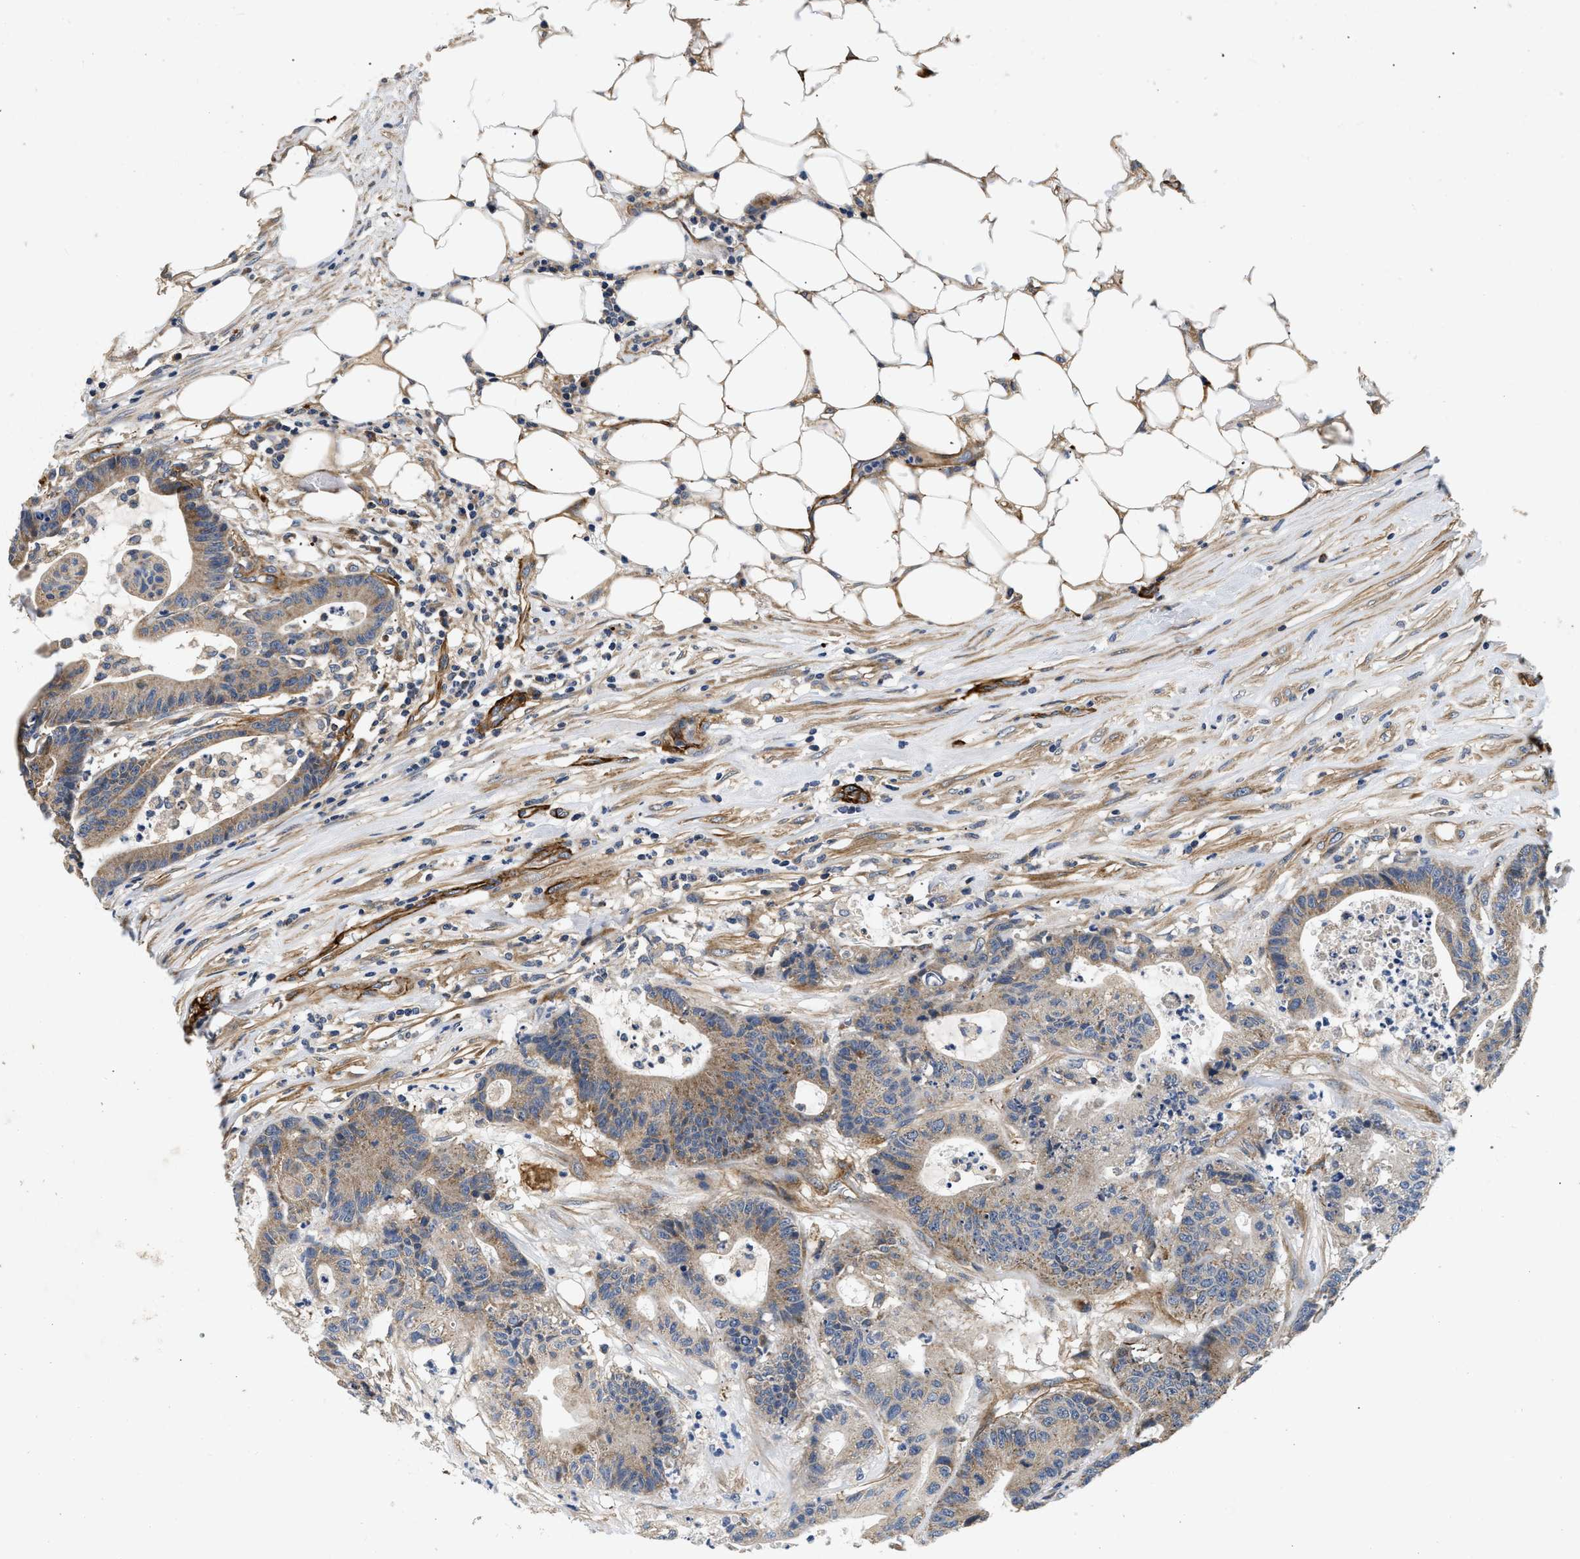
{"staining": {"intensity": "moderate", "quantity": ">75%", "location": "cytoplasmic/membranous"}, "tissue": "colorectal cancer", "cell_type": "Tumor cells", "image_type": "cancer", "snomed": [{"axis": "morphology", "description": "Adenocarcinoma, NOS"}, {"axis": "topography", "description": "Colon"}], "caption": "This histopathology image exhibits IHC staining of human colorectal cancer, with medium moderate cytoplasmic/membranous expression in about >75% of tumor cells.", "gene": "NME6", "patient": {"sex": "female", "age": 84}}